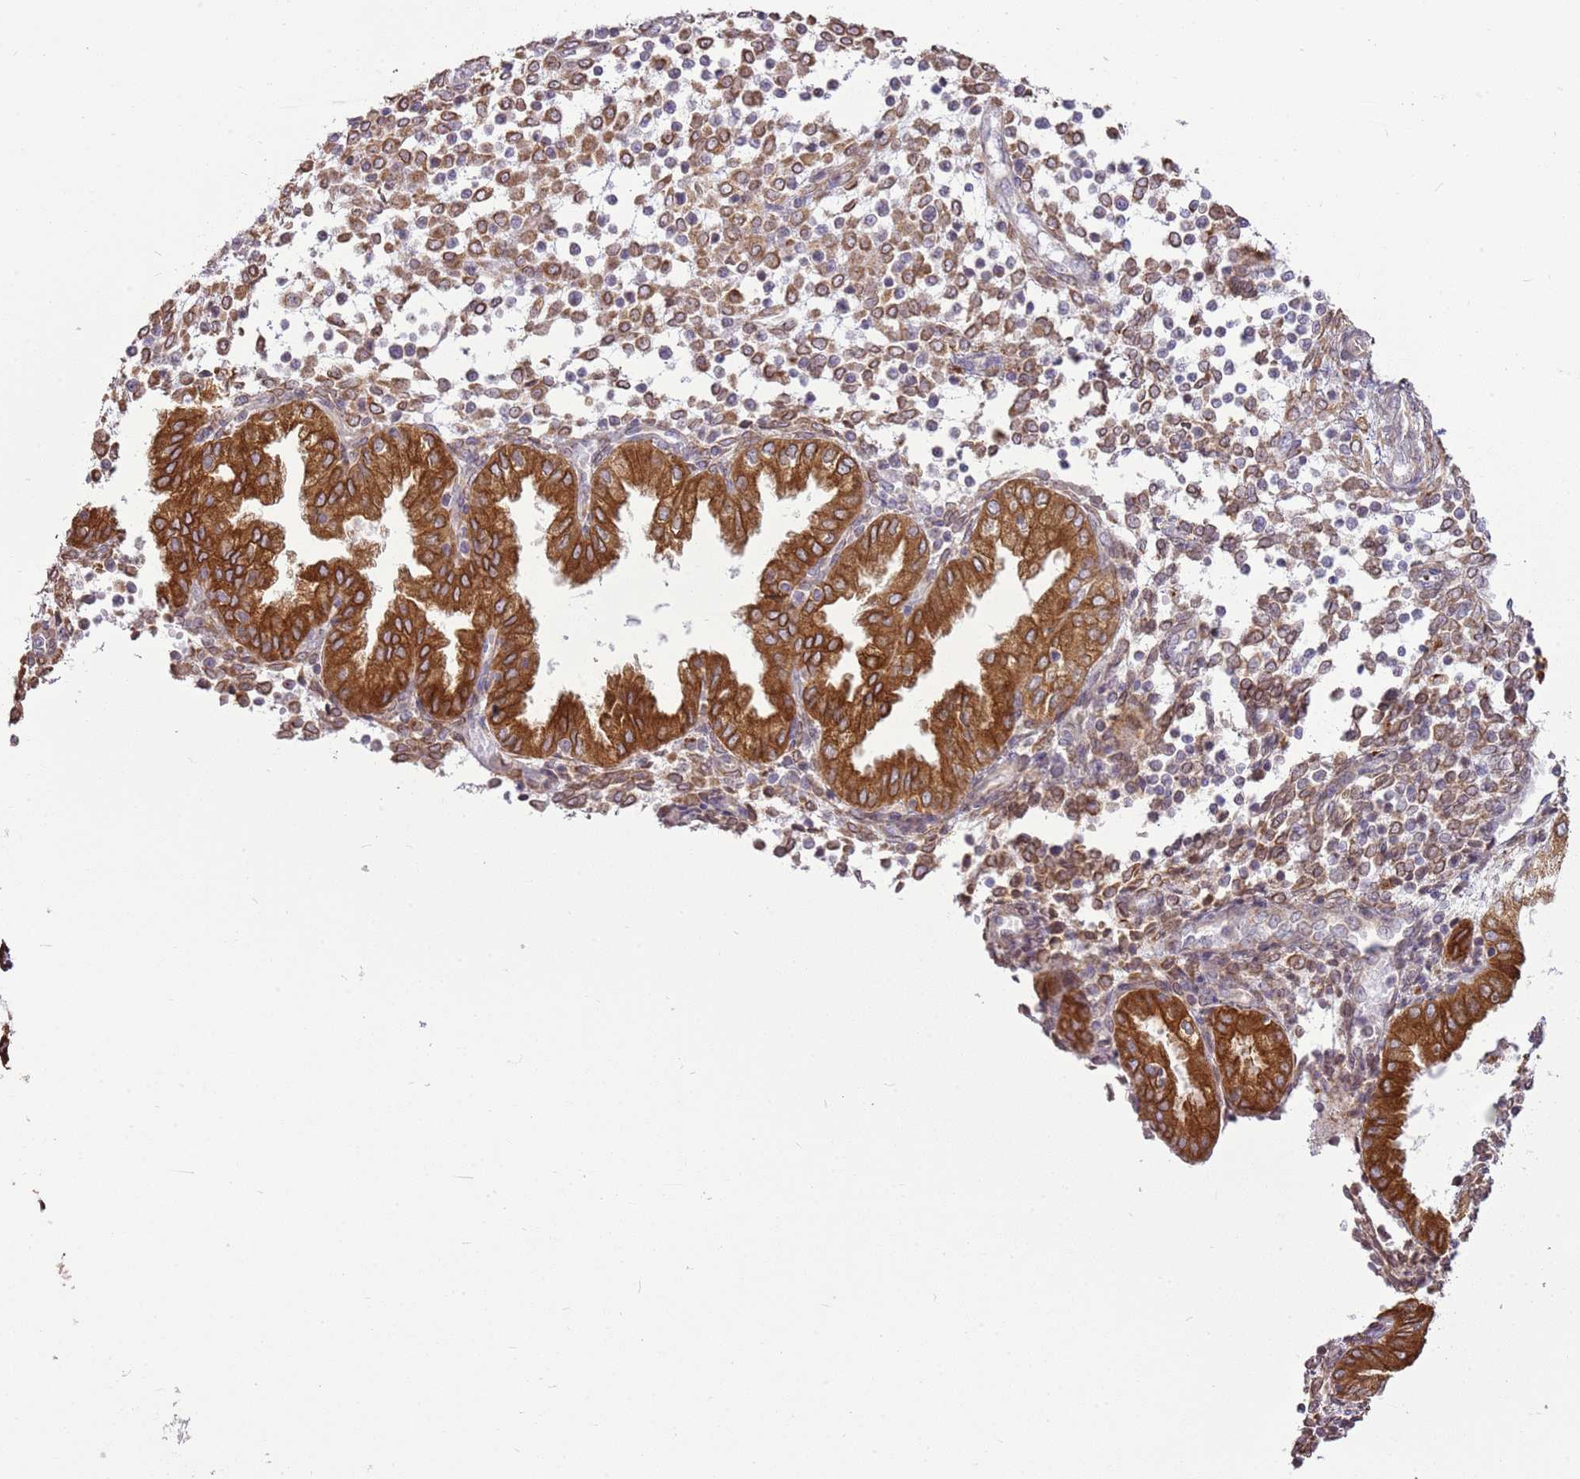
{"staining": {"intensity": "moderate", "quantity": "25%-75%", "location": "cytoplasmic/membranous"}, "tissue": "endometrium", "cell_type": "Cells in endometrial stroma", "image_type": "normal", "snomed": [{"axis": "morphology", "description": "Normal tissue, NOS"}, {"axis": "topography", "description": "Endometrium"}], "caption": "A micrograph of endometrium stained for a protein reveals moderate cytoplasmic/membranous brown staining in cells in endometrial stroma.", "gene": "TMED10", "patient": {"sex": "female", "age": 53}}